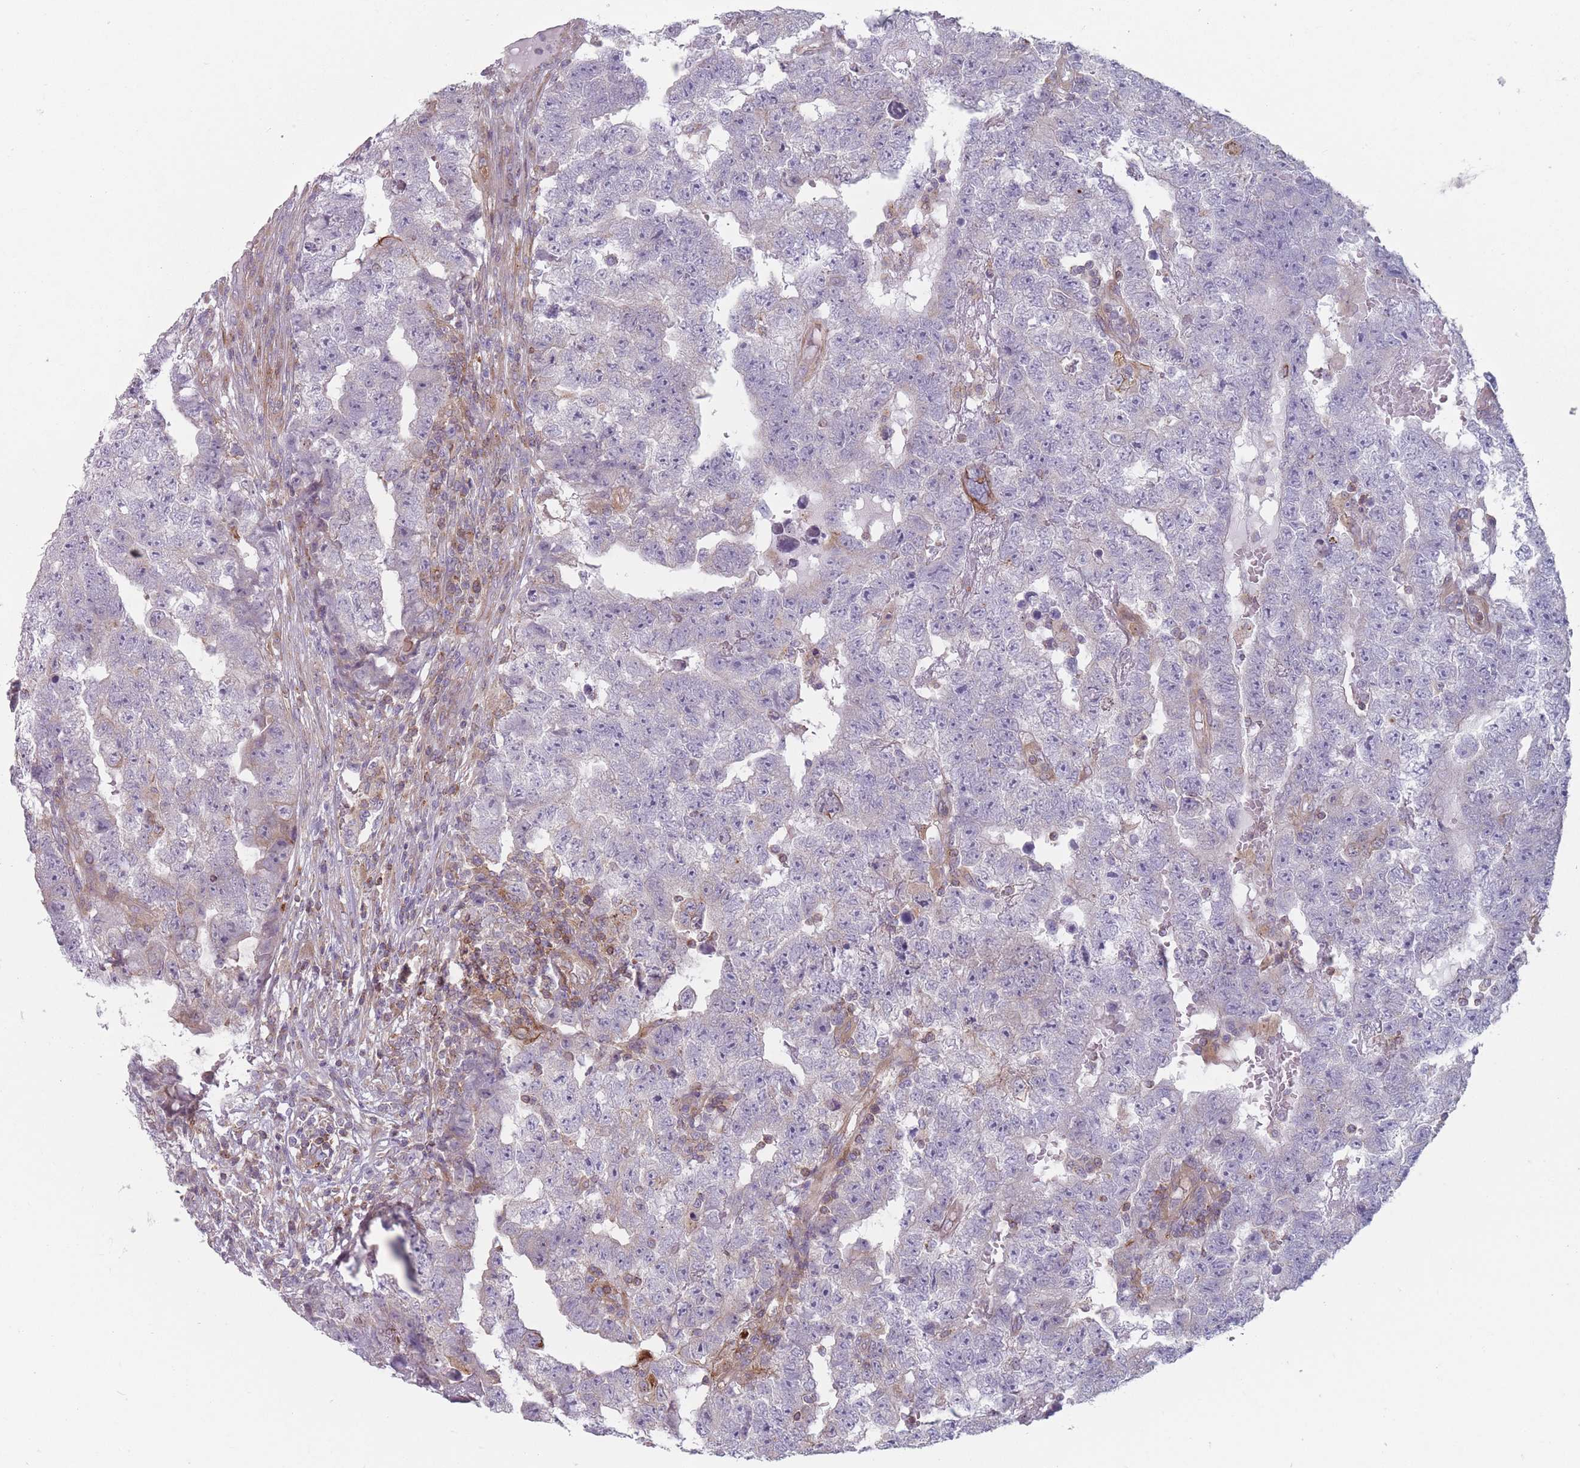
{"staining": {"intensity": "negative", "quantity": "none", "location": "none"}, "tissue": "testis cancer", "cell_type": "Tumor cells", "image_type": "cancer", "snomed": [{"axis": "morphology", "description": "Carcinoma, Embryonal, NOS"}, {"axis": "topography", "description": "Testis"}], "caption": "DAB immunohistochemical staining of testis cancer (embryonal carcinoma) reveals no significant staining in tumor cells.", "gene": "HSBP1L1", "patient": {"sex": "male", "age": 25}}